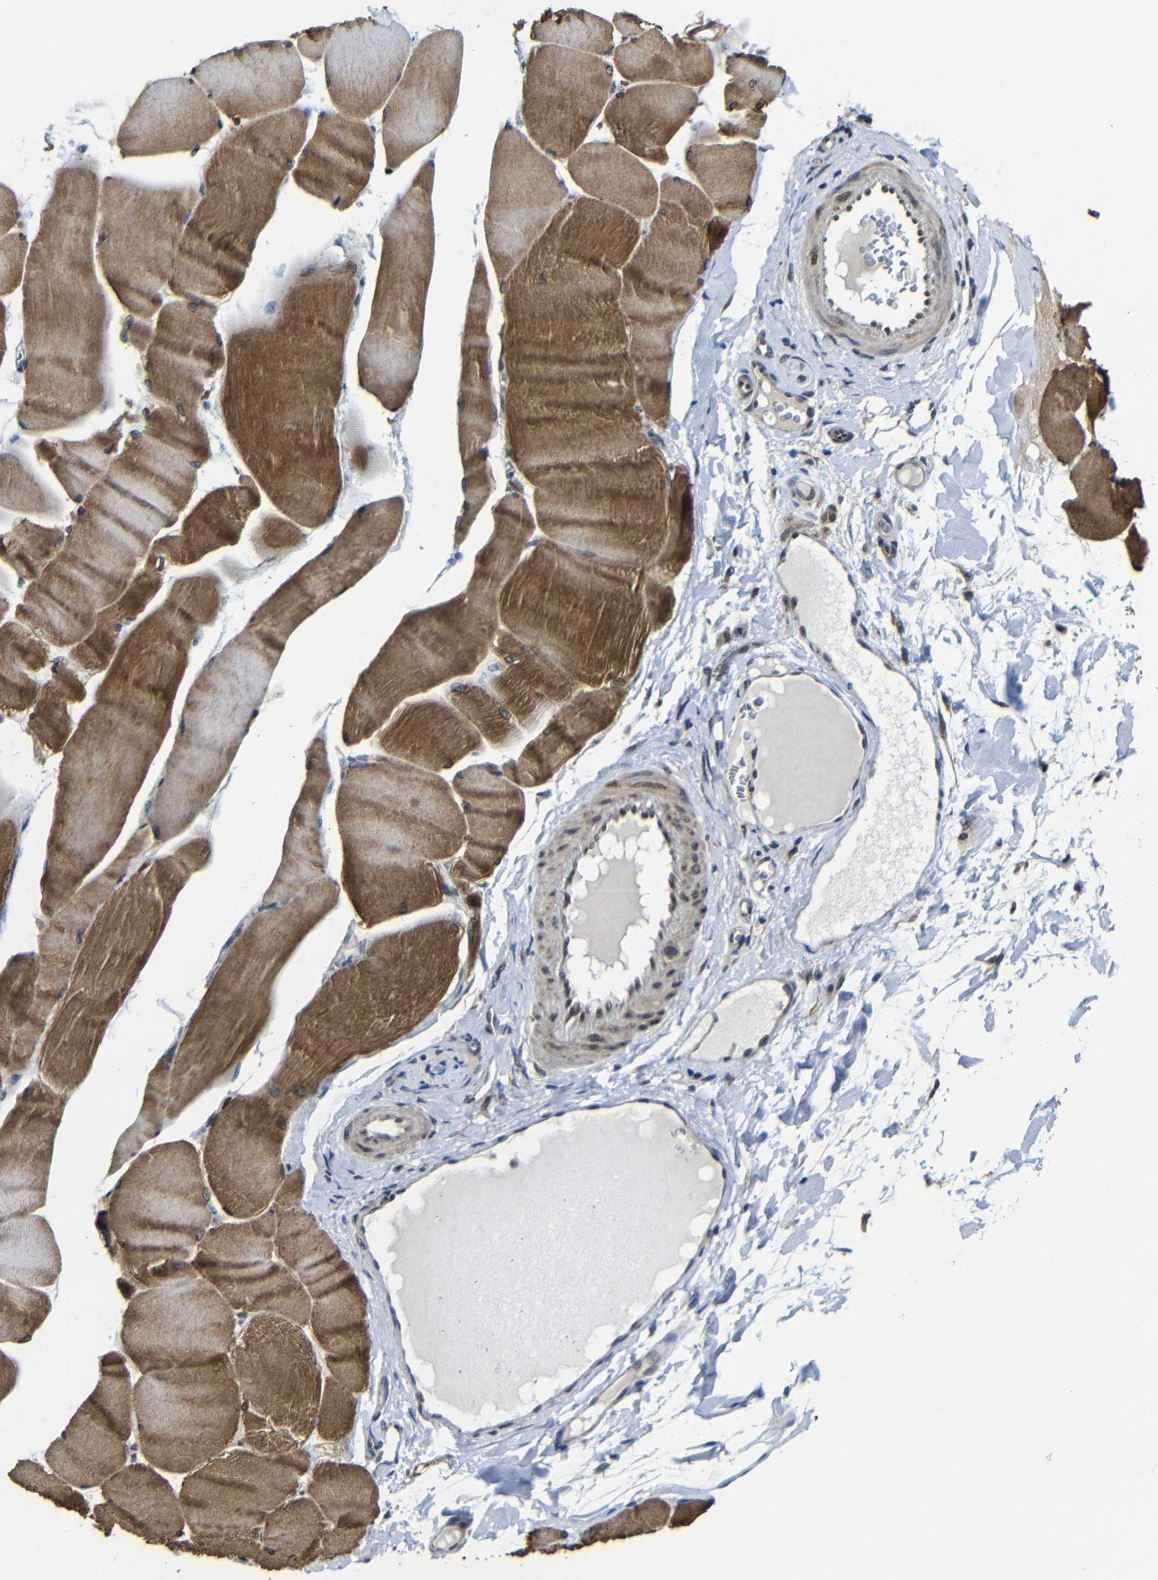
{"staining": {"intensity": "moderate", "quantity": ">75%", "location": "cytoplasmic/membranous"}, "tissue": "skeletal muscle", "cell_type": "Myocytes", "image_type": "normal", "snomed": [{"axis": "morphology", "description": "Normal tissue, NOS"}, {"axis": "morphology", "description": "Squamous cell carcinoma, NOS"}, {"axis": "topography", "description": "Skeletal muscle"}], "caption": "Skeletal muscle was stained to show a protein in brown. There is medium levels of moderate cytoplasmic/membranous staining in approximately >75% of myocytes. The protein of interest is stained brown, and the nuclei are stained in blue (DAB IHC with brightfield microscopy, high magnification).", "gene": "FAM172A", "patient": {"sex": "male", "age": 51}}